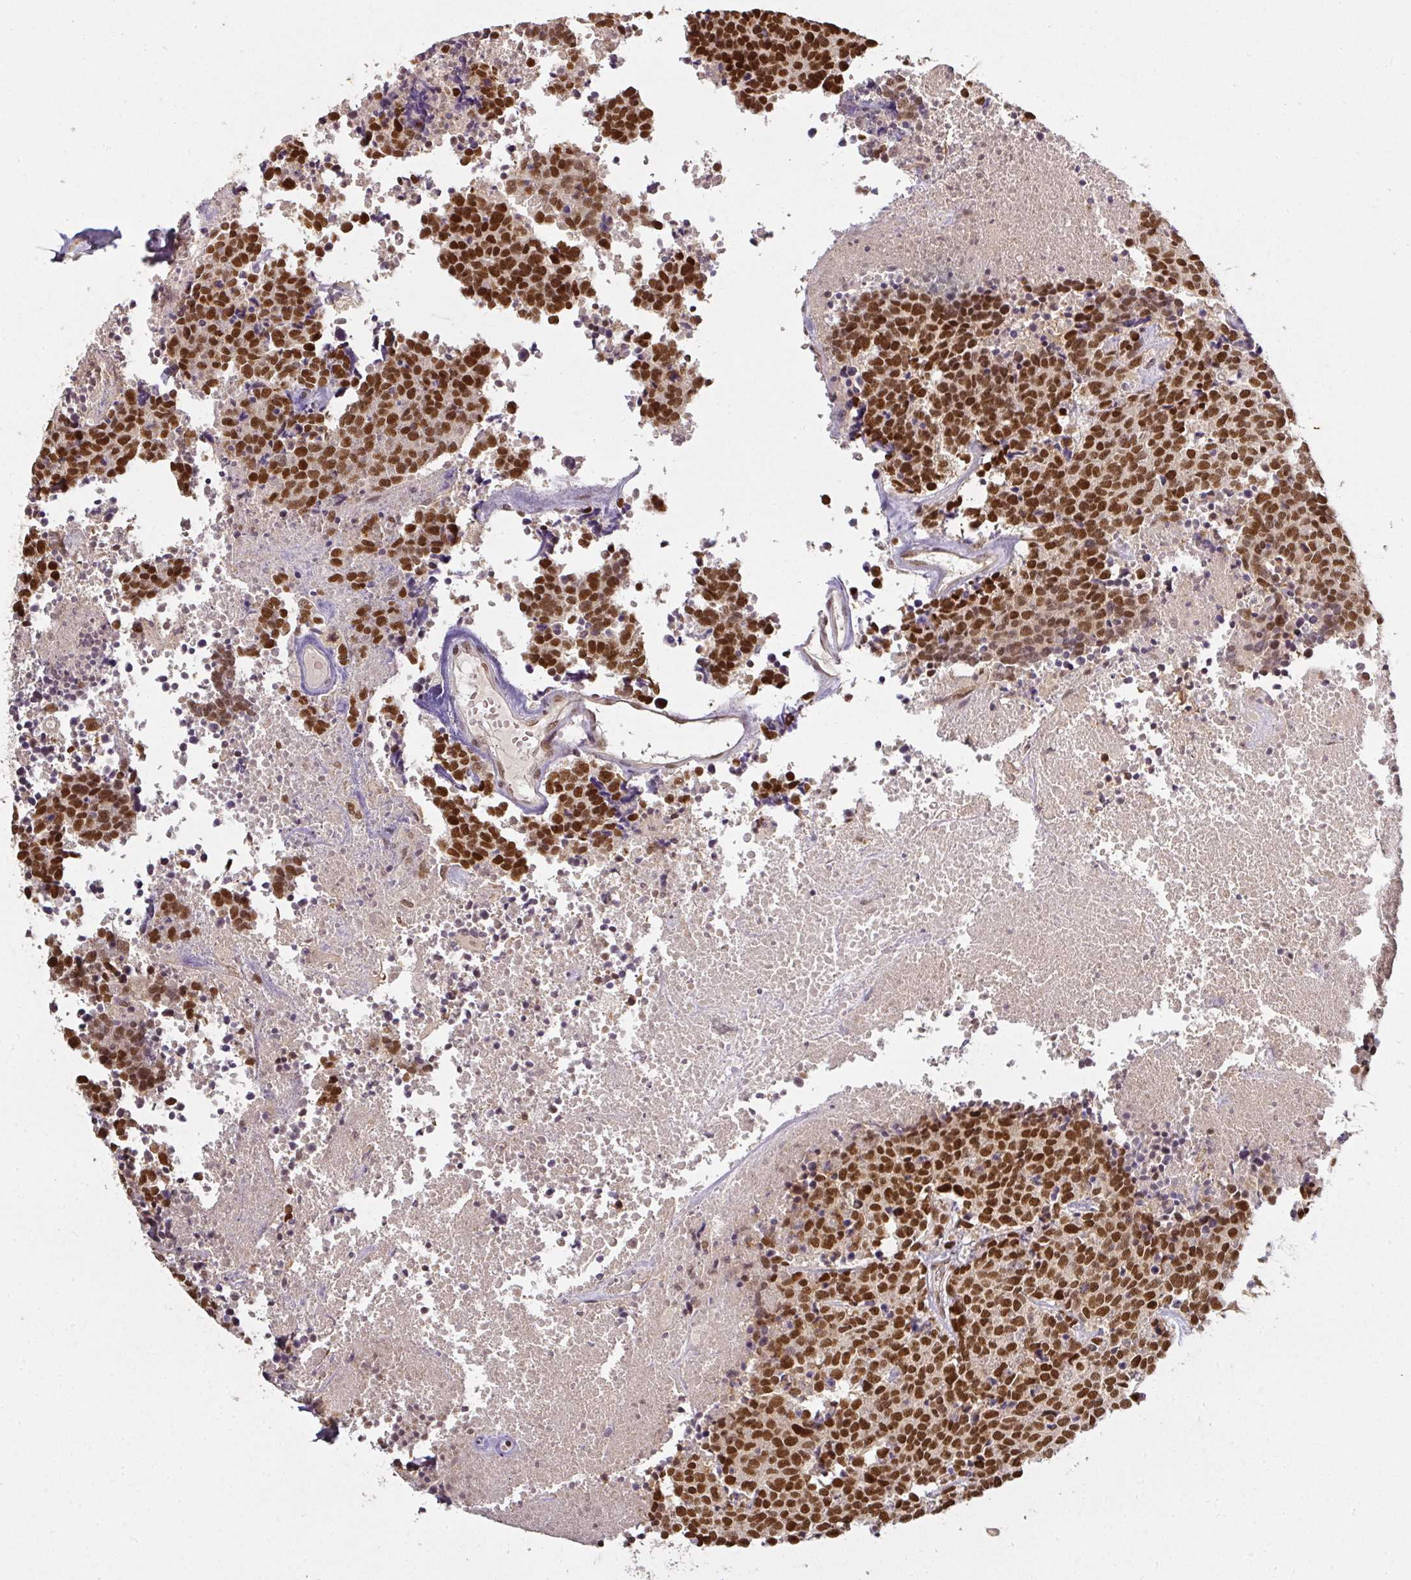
{"staining": {"intensity": "strong", "quantity": ">75%", "location": "nuclear"}, "tissue": "carcinoid", "cell_type": "Tumor cells", "image_type": "cancer", "snomed": [{"axis": "morphology", "description": "Carcinoid, malignant, NOS"}, {"axis": "topography", "description": "Skin"}], "caption": "Immunohistochemistry (IHC) staining of carcinoid, which demonstrates high levels of strong nuclear staining in about >75% of tumor cells indicating strong nuclear protein staining. The staining was performed using DAB (brown) for protein detection and nuclei were counterstained in hematoxylin (blue).", "gene": "GPRIN2", "patient": {"sex": "female", "age": 79}}